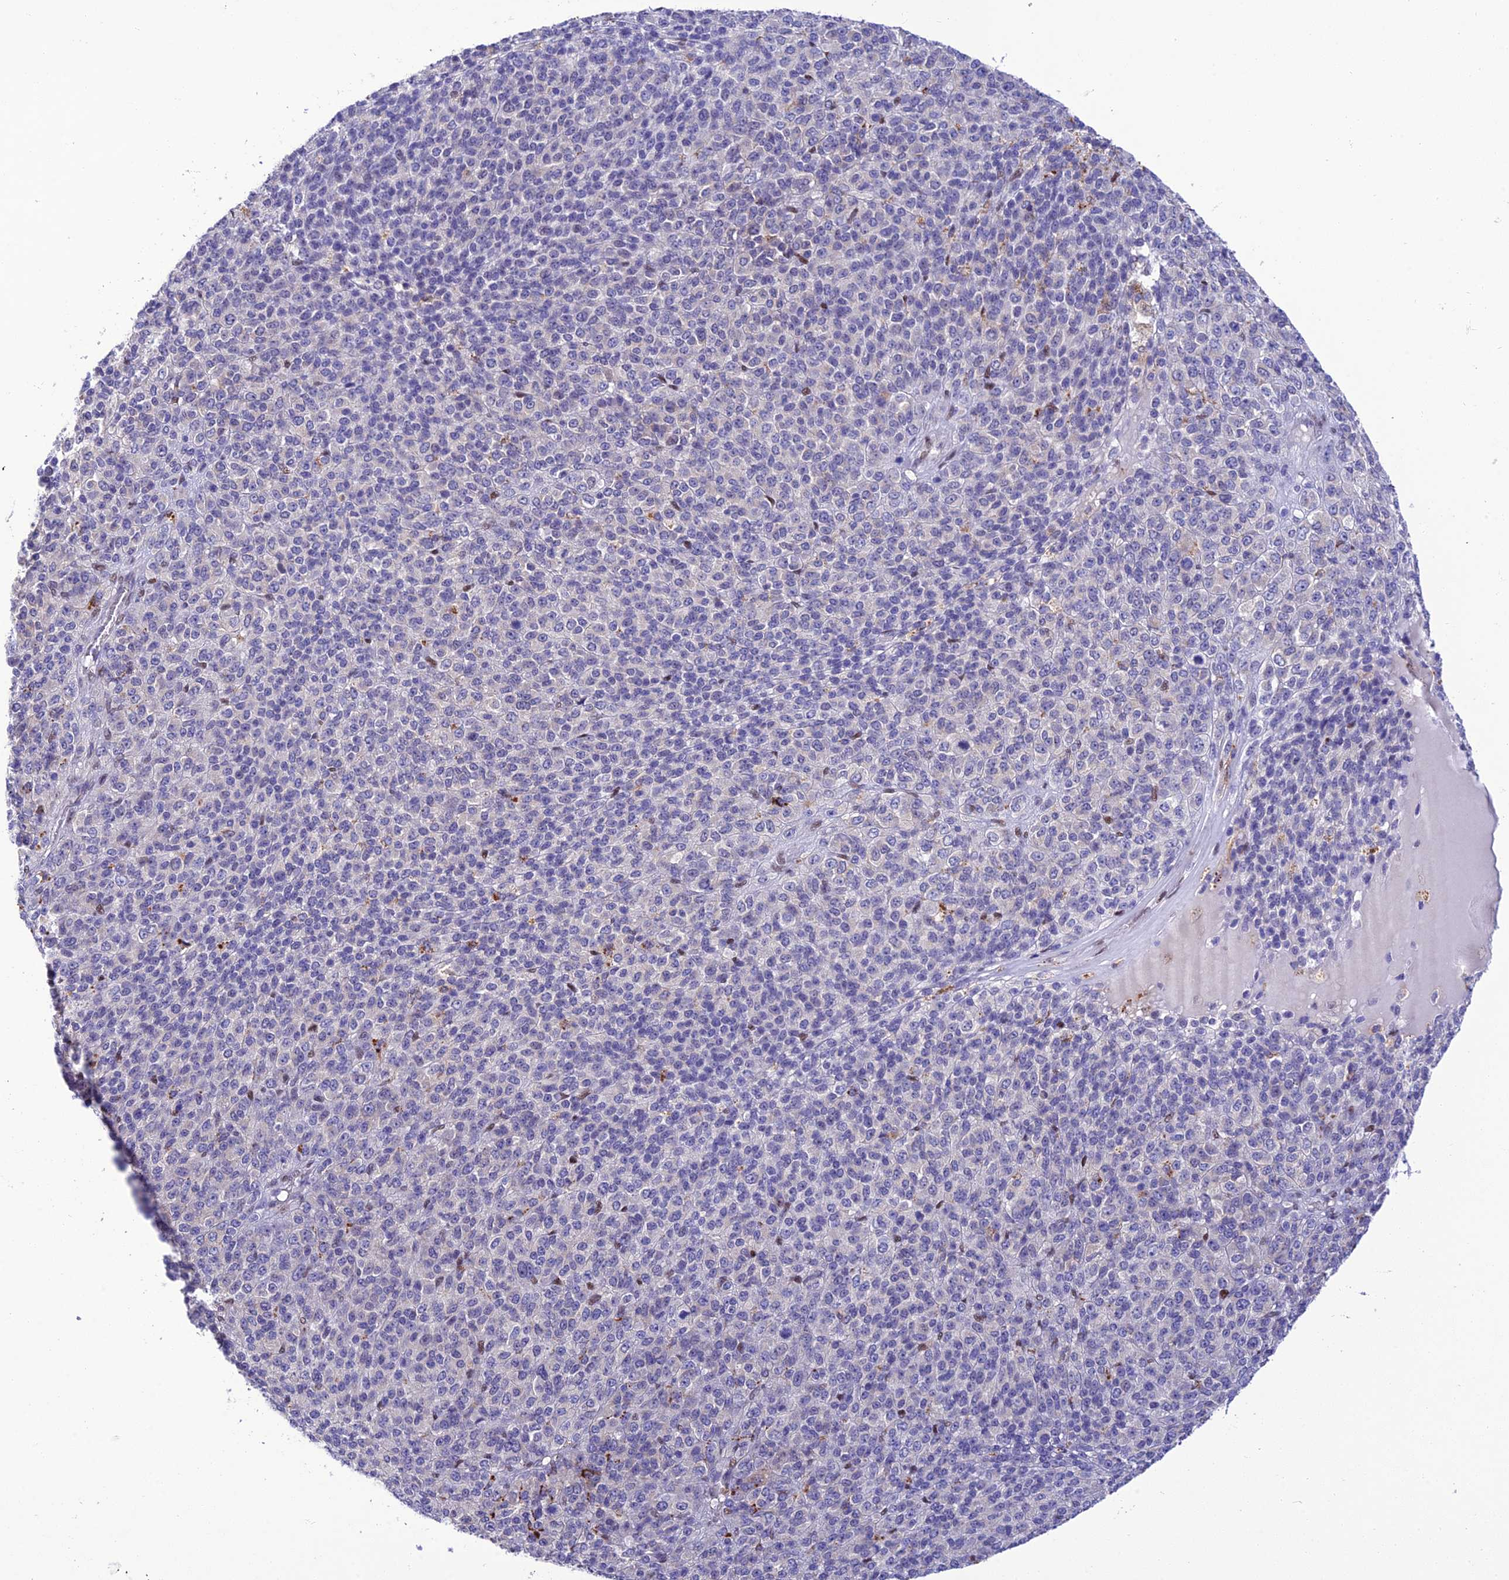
{"staining": {"intensity": "negative", "quantity": "none", "location": "none"}, "tissue": "melanoma", "cell_type": "Tumor cells", "image_type": "cancer", "snomed": [{"axis": "morphology", "description": "Malignant melanoma, Metastatic site"}, {"axis": "topography", "description": "Brain"}], "caption": "Immunohistochemistry (IHC) micrograph of neoplastic tissue: melanoma stained with DAB (3,3'-diaminobenzidine) shows no significant protein staining in tumor cells.", "gene": "HIC1", "patient": {"sex": "female", "age": 56}}